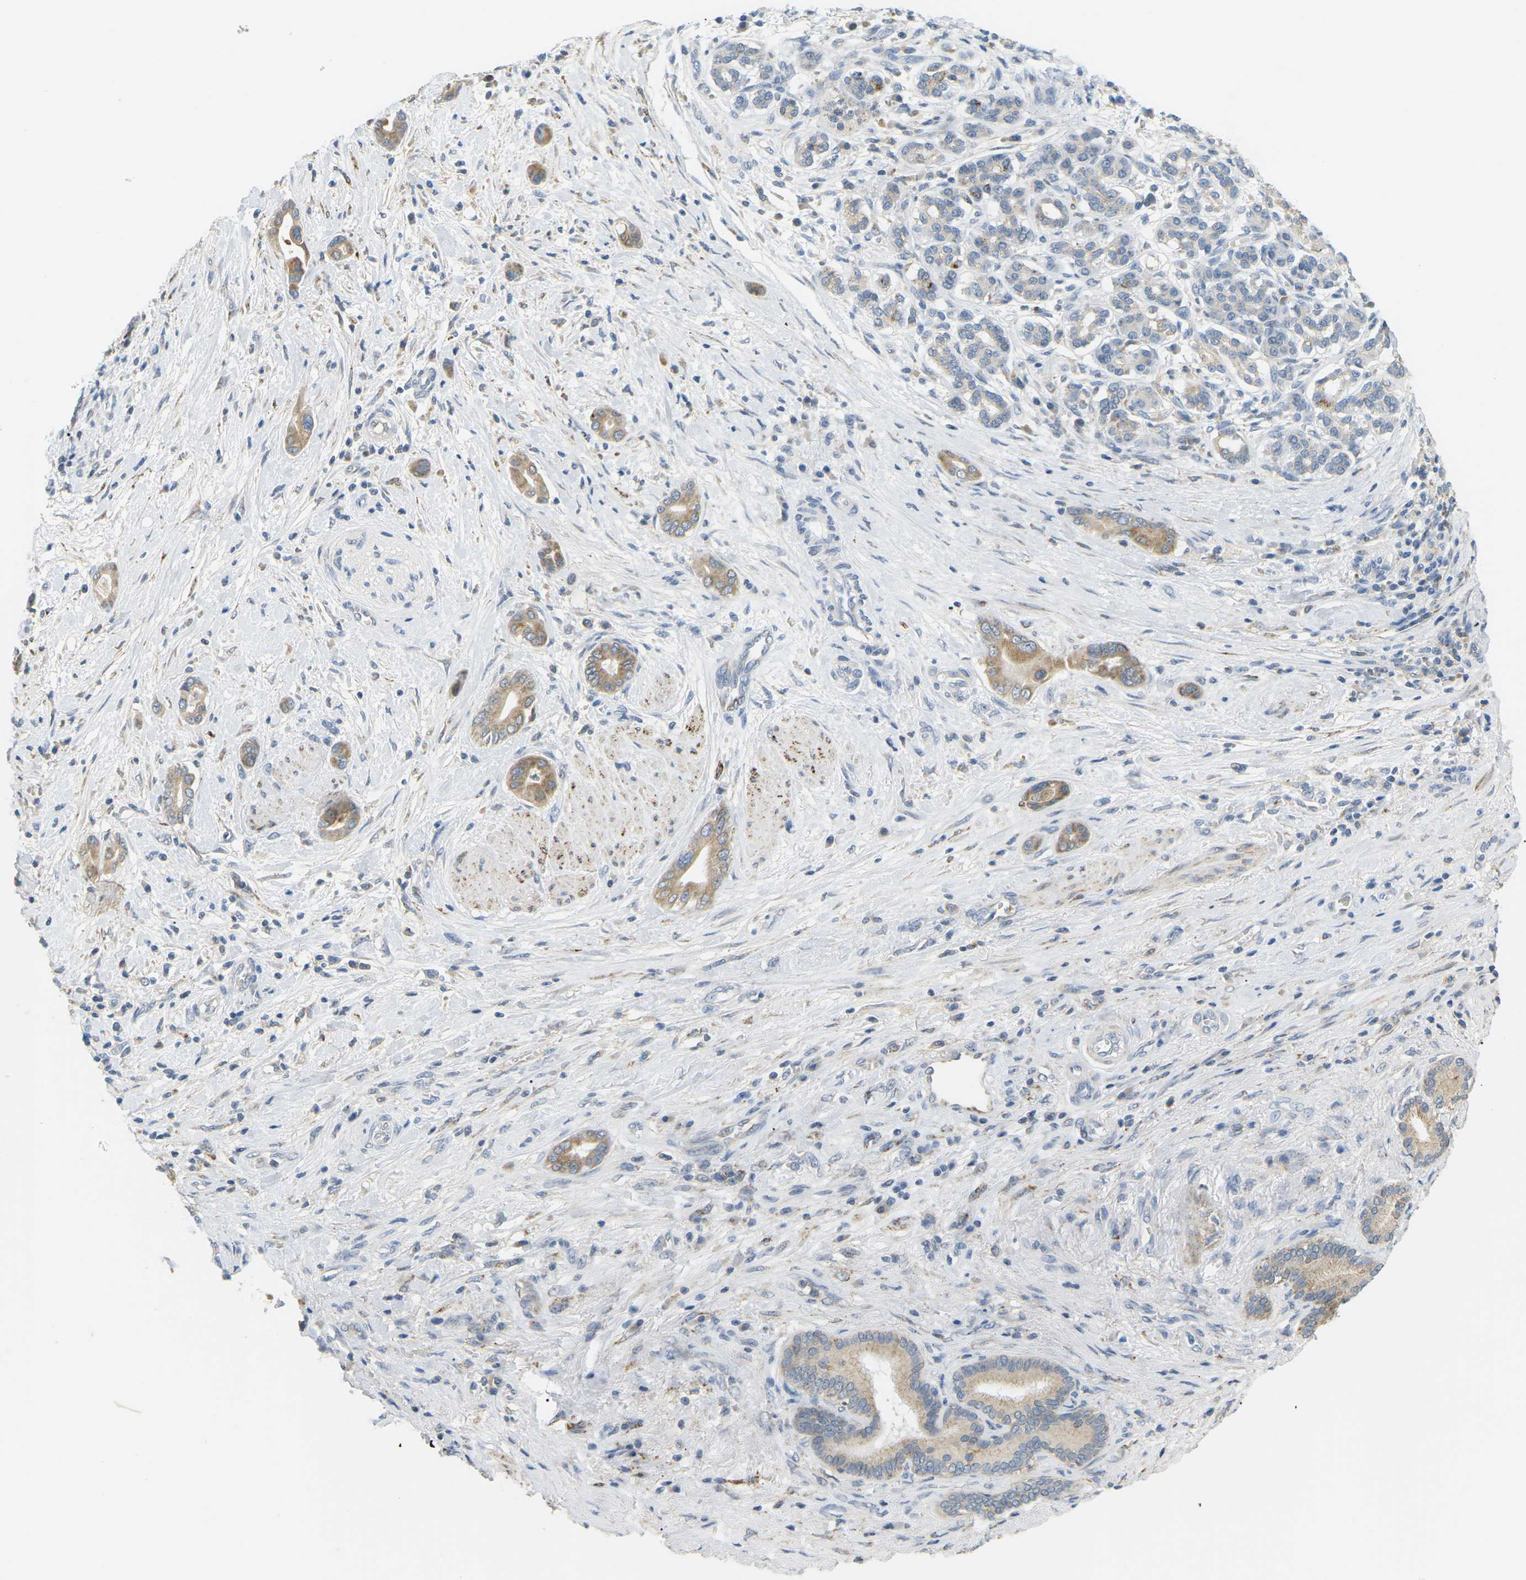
{"staining": {"intensity": "moderate", "quantity": "25%-75%", "location": "cytoplasmic/membranous"}, "tissue": "pancreatic cancer", "cell_type": "Tumor cells", "image_type": "cancer", "snomed": [{"axis": "morphology", "description": "Normal tissue, NOS"}, {"axis": "morphology", "description": "Adenocarcinoma, NOS"}, {"axis": "topography", "description": "Pancreas"}], "caption": "Human pancreatic cancer (adenocarcinoma) stained with a protein marker shows moderate staining in tumor cells.", "gene": "CD300E", "patient": {"sex": "male", "age": 63}}